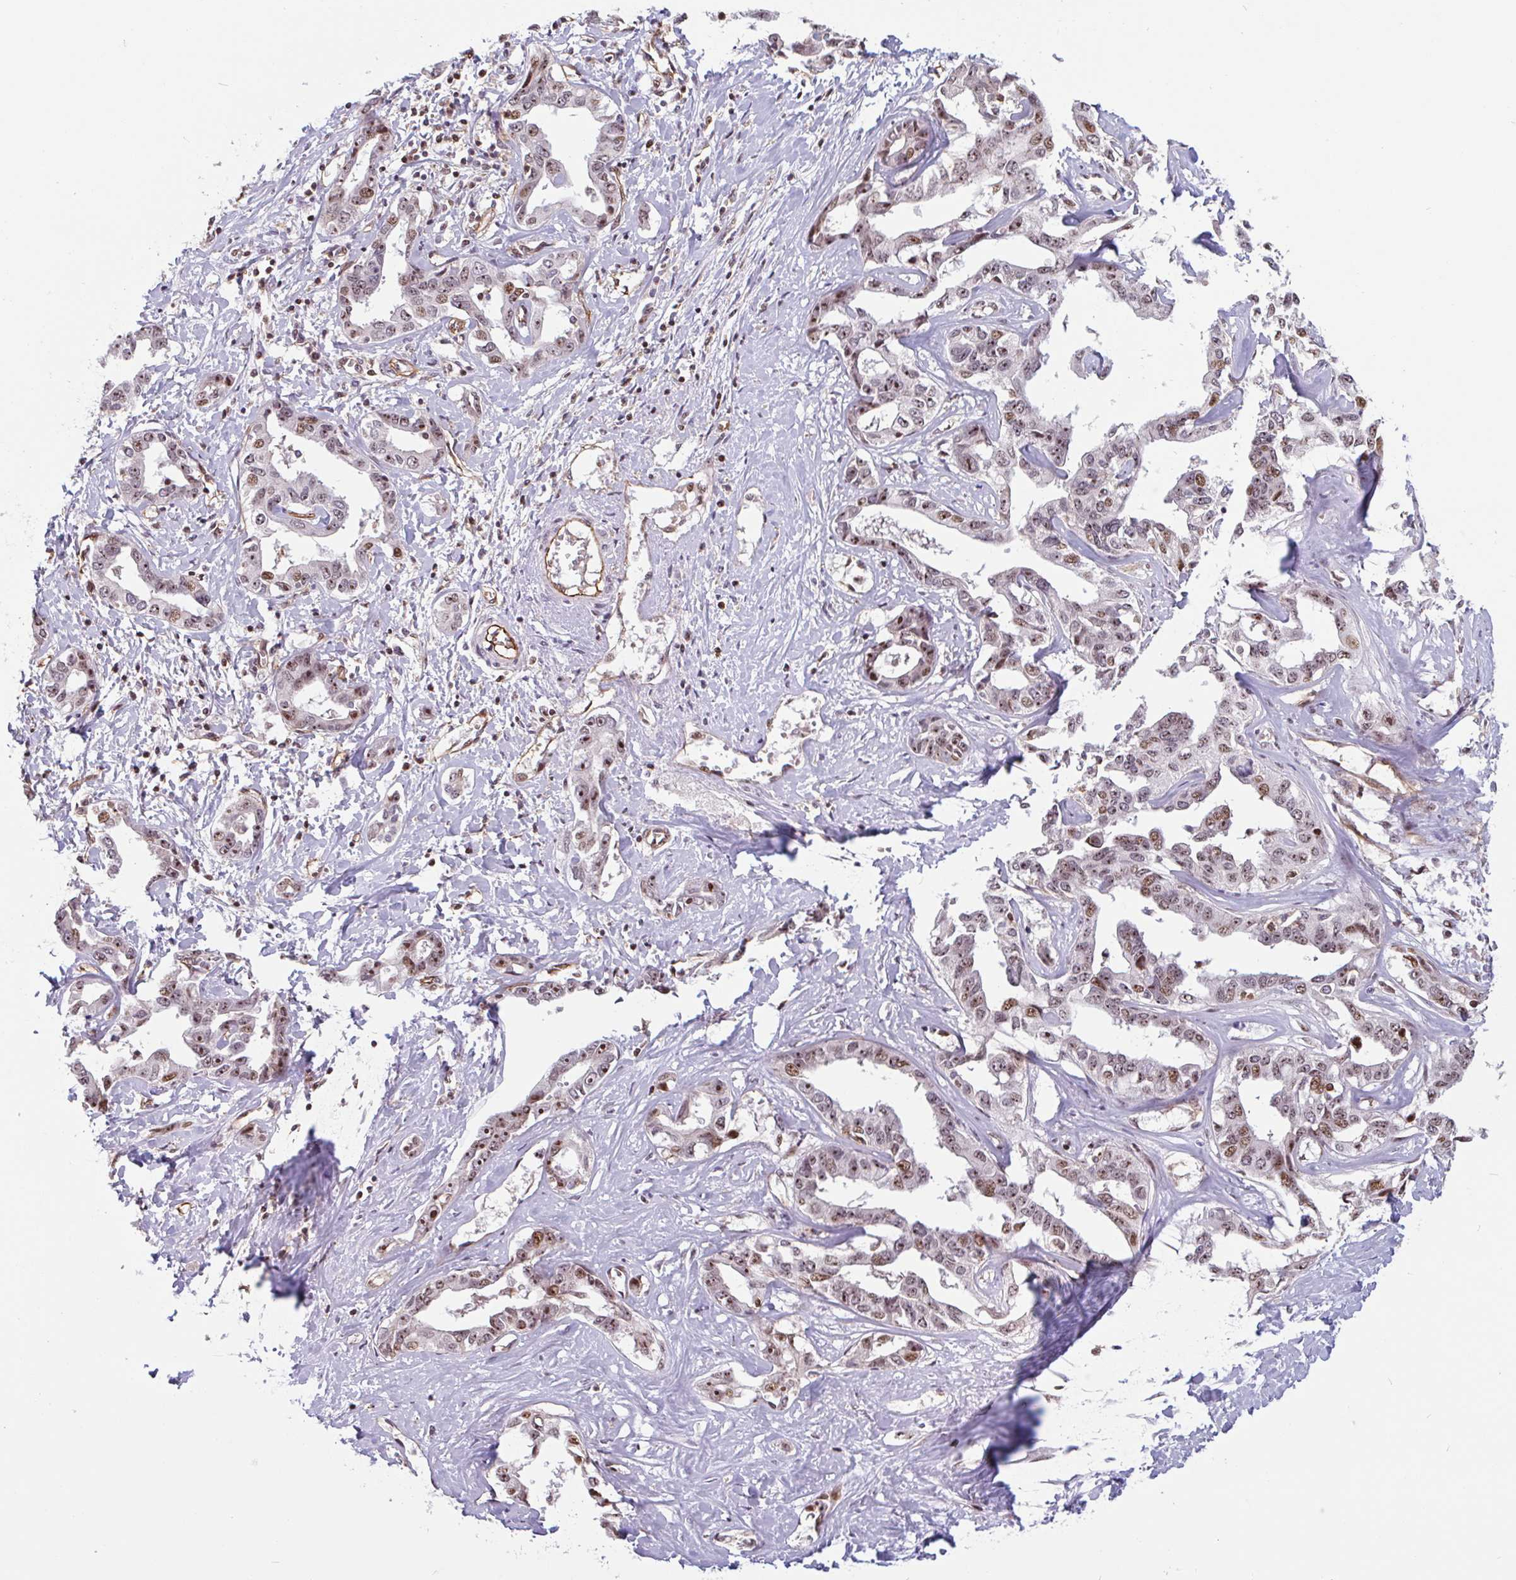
{"staining": {"intensity": "moderate", "quantity": ">75%", "location": "nuclear"}, "tissue": "liver cancer", "cell_type": "Tumor cells", "image_type": "cancer", "snomed": [{"axis": "morphology", "description": "Cholangiocarcinoma"}, {"axis": "topography", "description": "Liver"}], "caption": "Protein analysis of liver cancer tissue demonstrates moderate nuclear staining in about >75% of tumor cells.", "gene": "ZNF689", "patient": {"sex": "male", "age": 59}}